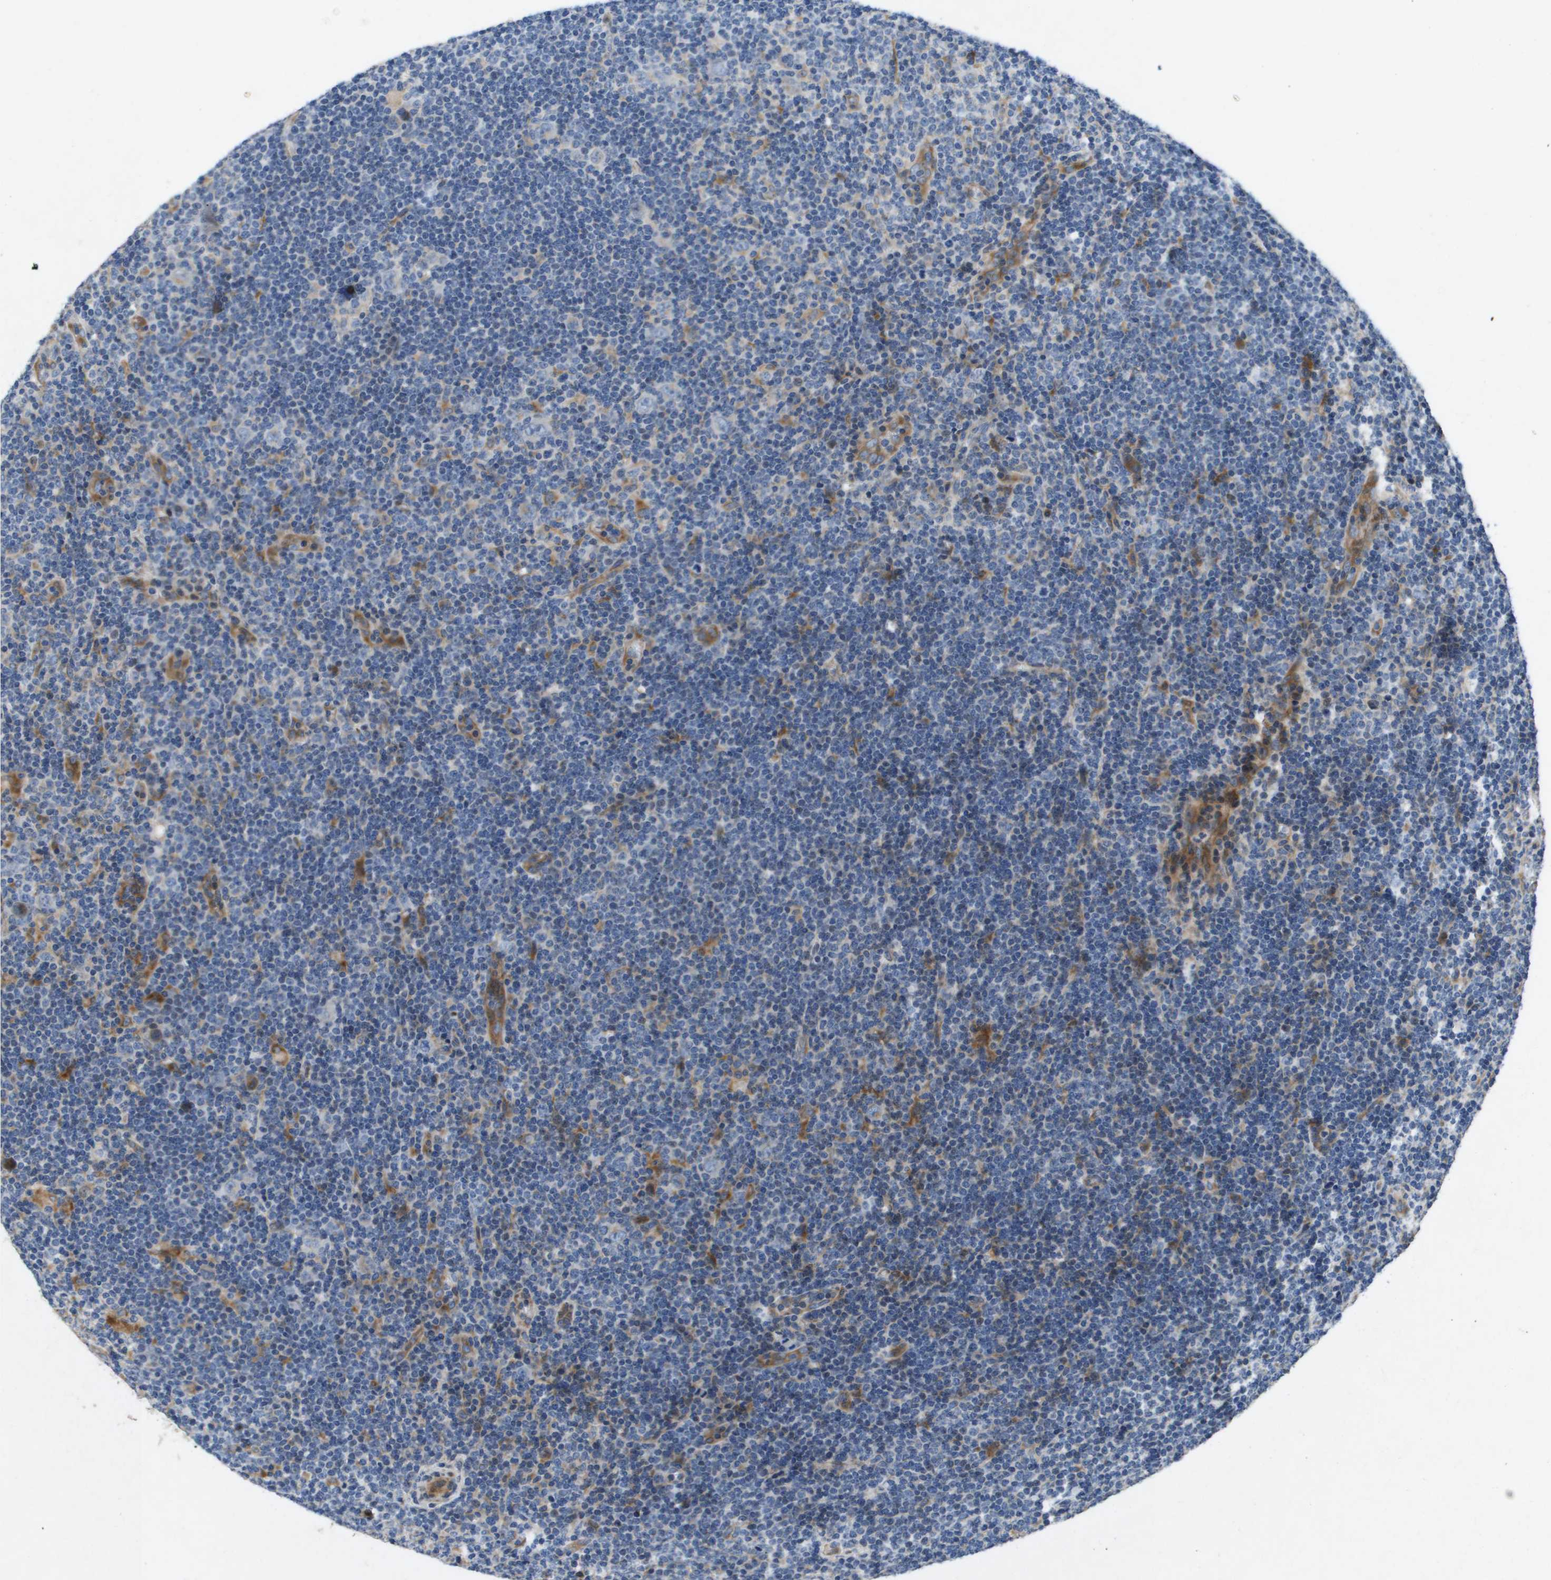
{"staining": {"intensity": "negative", "quantity": "none", "location": "none"}, "tissue": "lymphoma", "cell_type": "Tumor cells", "image_type": "cancer", "snomed": [{"axis": "morphology", "description": "Hodgkin's disease, NOS"}, {"axis": "topography", "description": "Lymph node"}], "caption": "Immunohistochemical staining of human lymphoma shows no significant positivity in tumor cells.", "gene": "ENTPD2", "patient": {"sex": "female", "age": 57}}